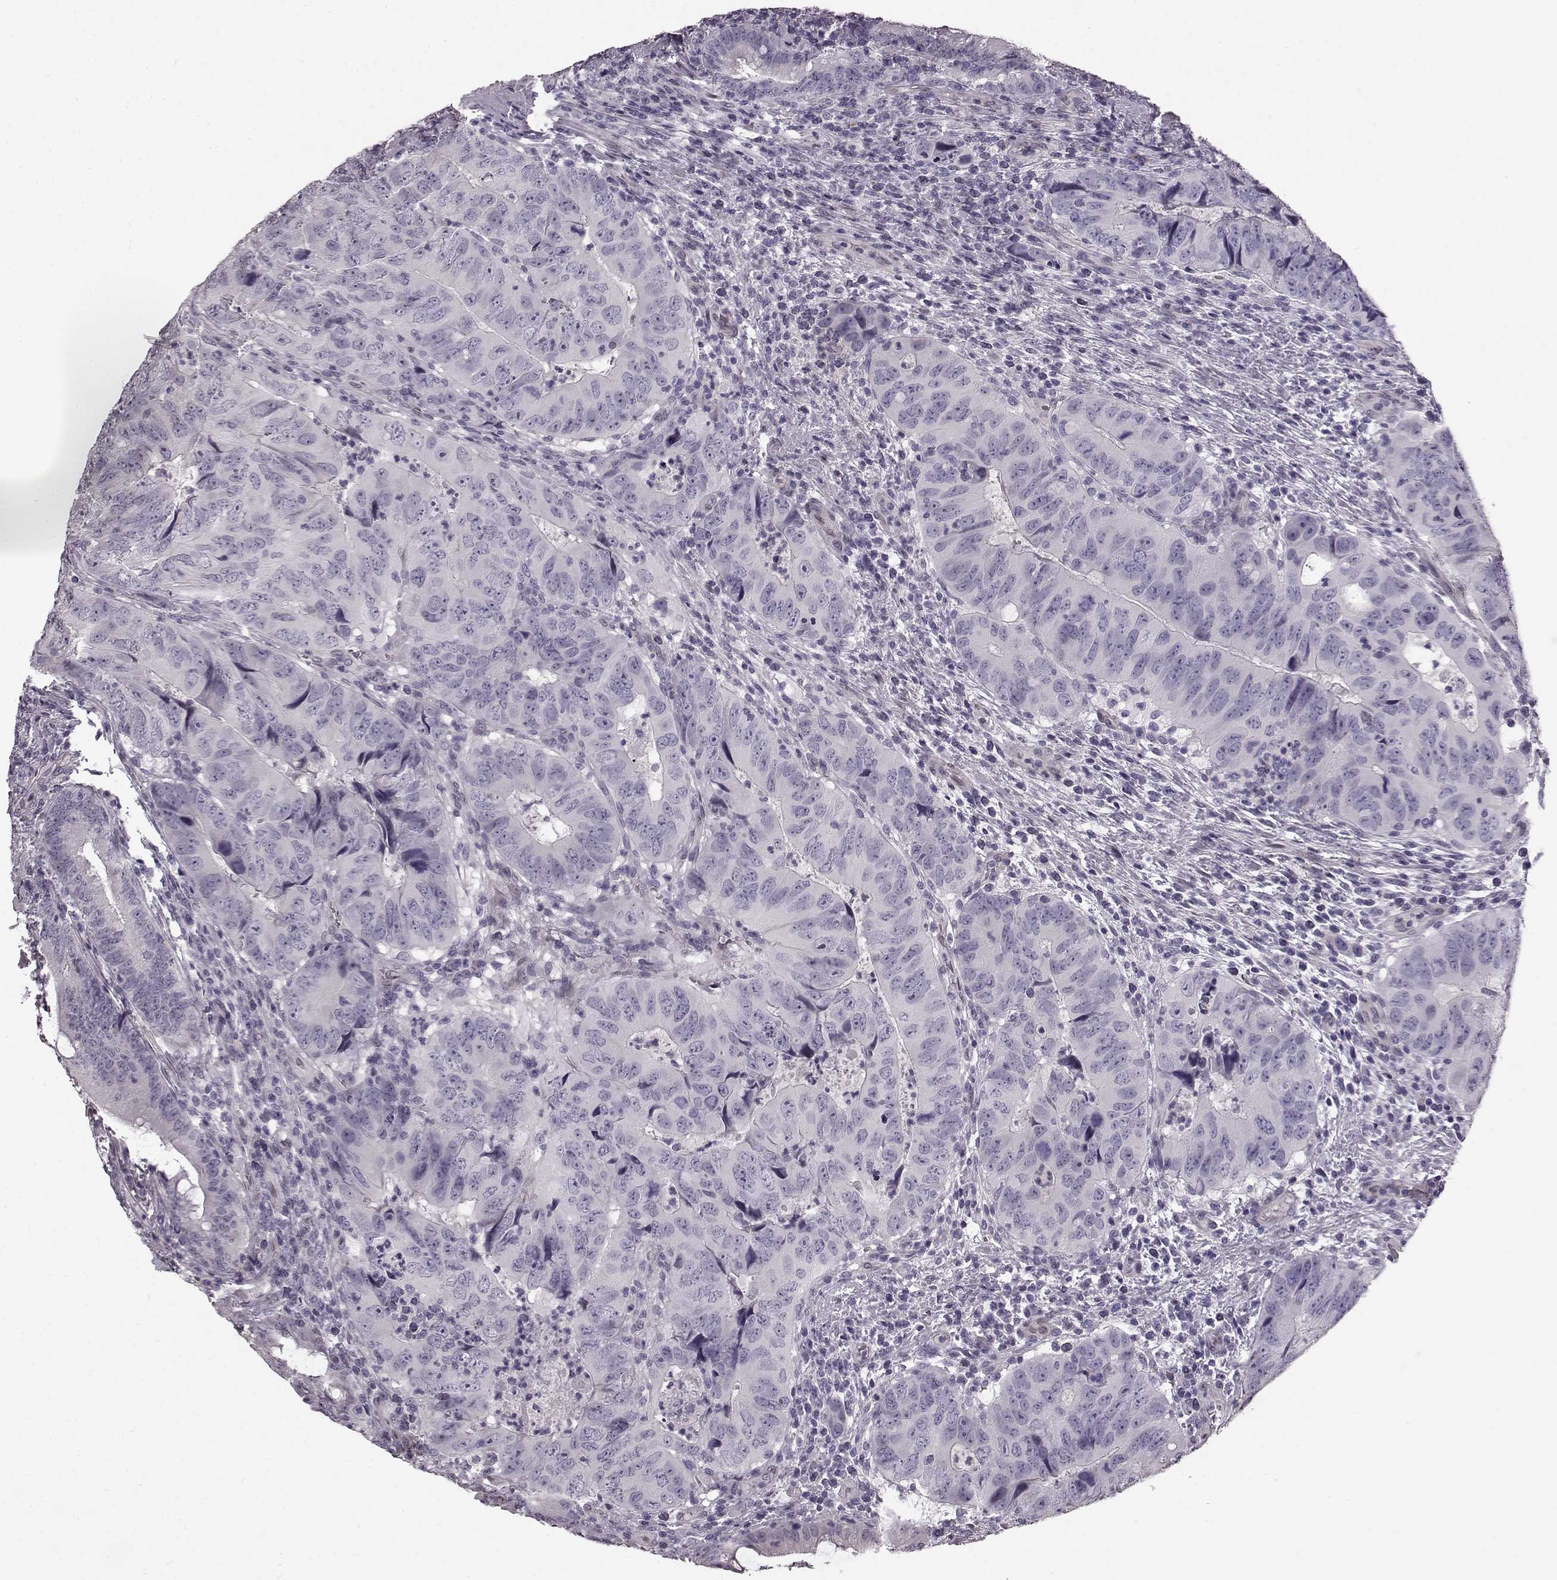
{"staining": {"intensity": "negative", "quantity": "none", "location": "none"}, "tissue": "colorectal cancer", "cell_type": "Tumor cells", "image_type": "cancer", "snomed": [{"axis": "morphology", "description": "Adenocarcinoma, NOS"}, {"axis": "topography", "description": "Colon"}], "caption": "Human colorectal cancer stained for a protein using IHC displays no expression in tumor cells.", "gene": "TCHHL1", "patient": {"sex": "male", "age": 79}}